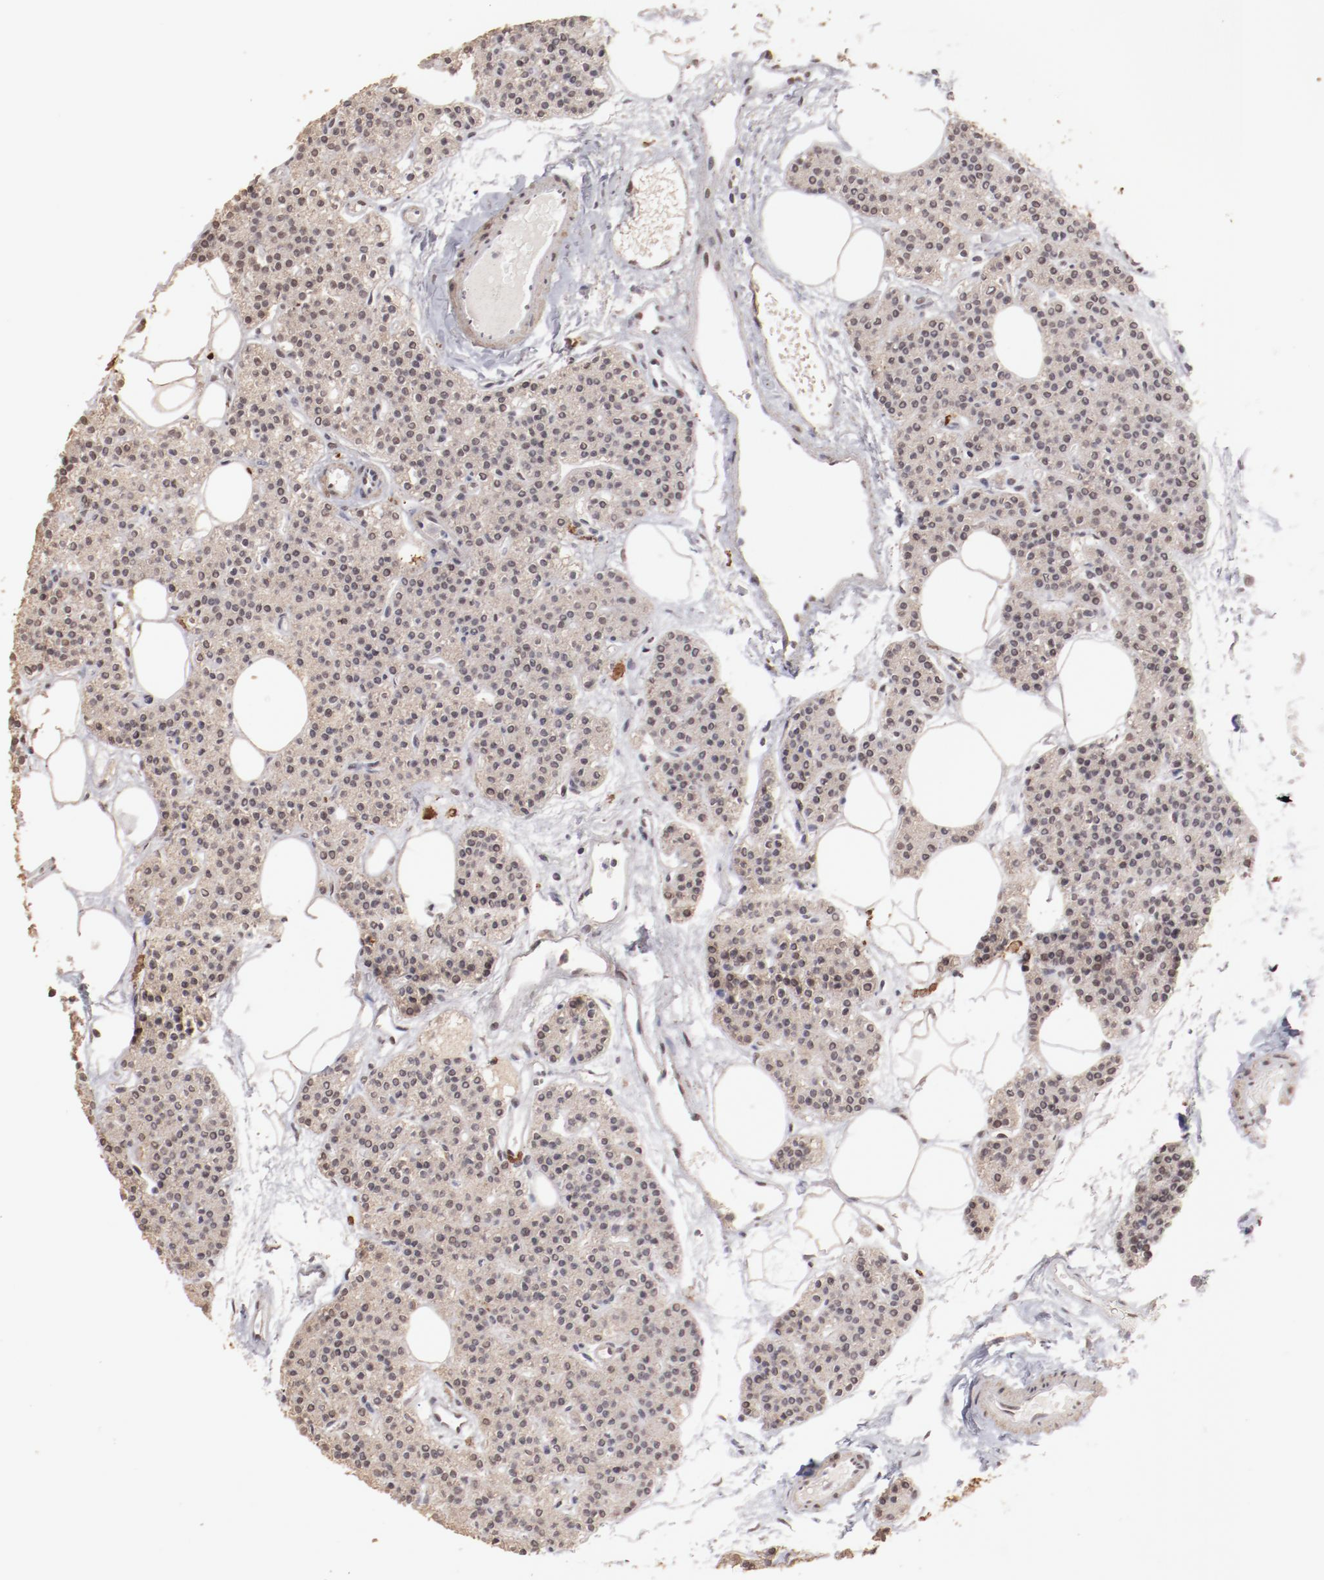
{"staining": {"intensity": "weak", "quantity": ">75%", "location": "cytoplasmic/membranous,nuclear"}, "tissue": "parathyroid gland", "cell_type": "Glandular cells", "image_type": "normal", "snomed": [{"axis": "morphology", "description": "Normal tissue, NOS"}, {"axis": "topography", "description": "Parathyroid gland"}], "caption": "Immunohistochemistry image of normal human parathyroid gland stained for a protein (brown), which demonstrates low levels of weak cytoplasmic/membranous,nuclear staining in approximately >75% of glandular cells.", "gene": "CLOCK", "patient": {"sex": "male", "age": 24}}